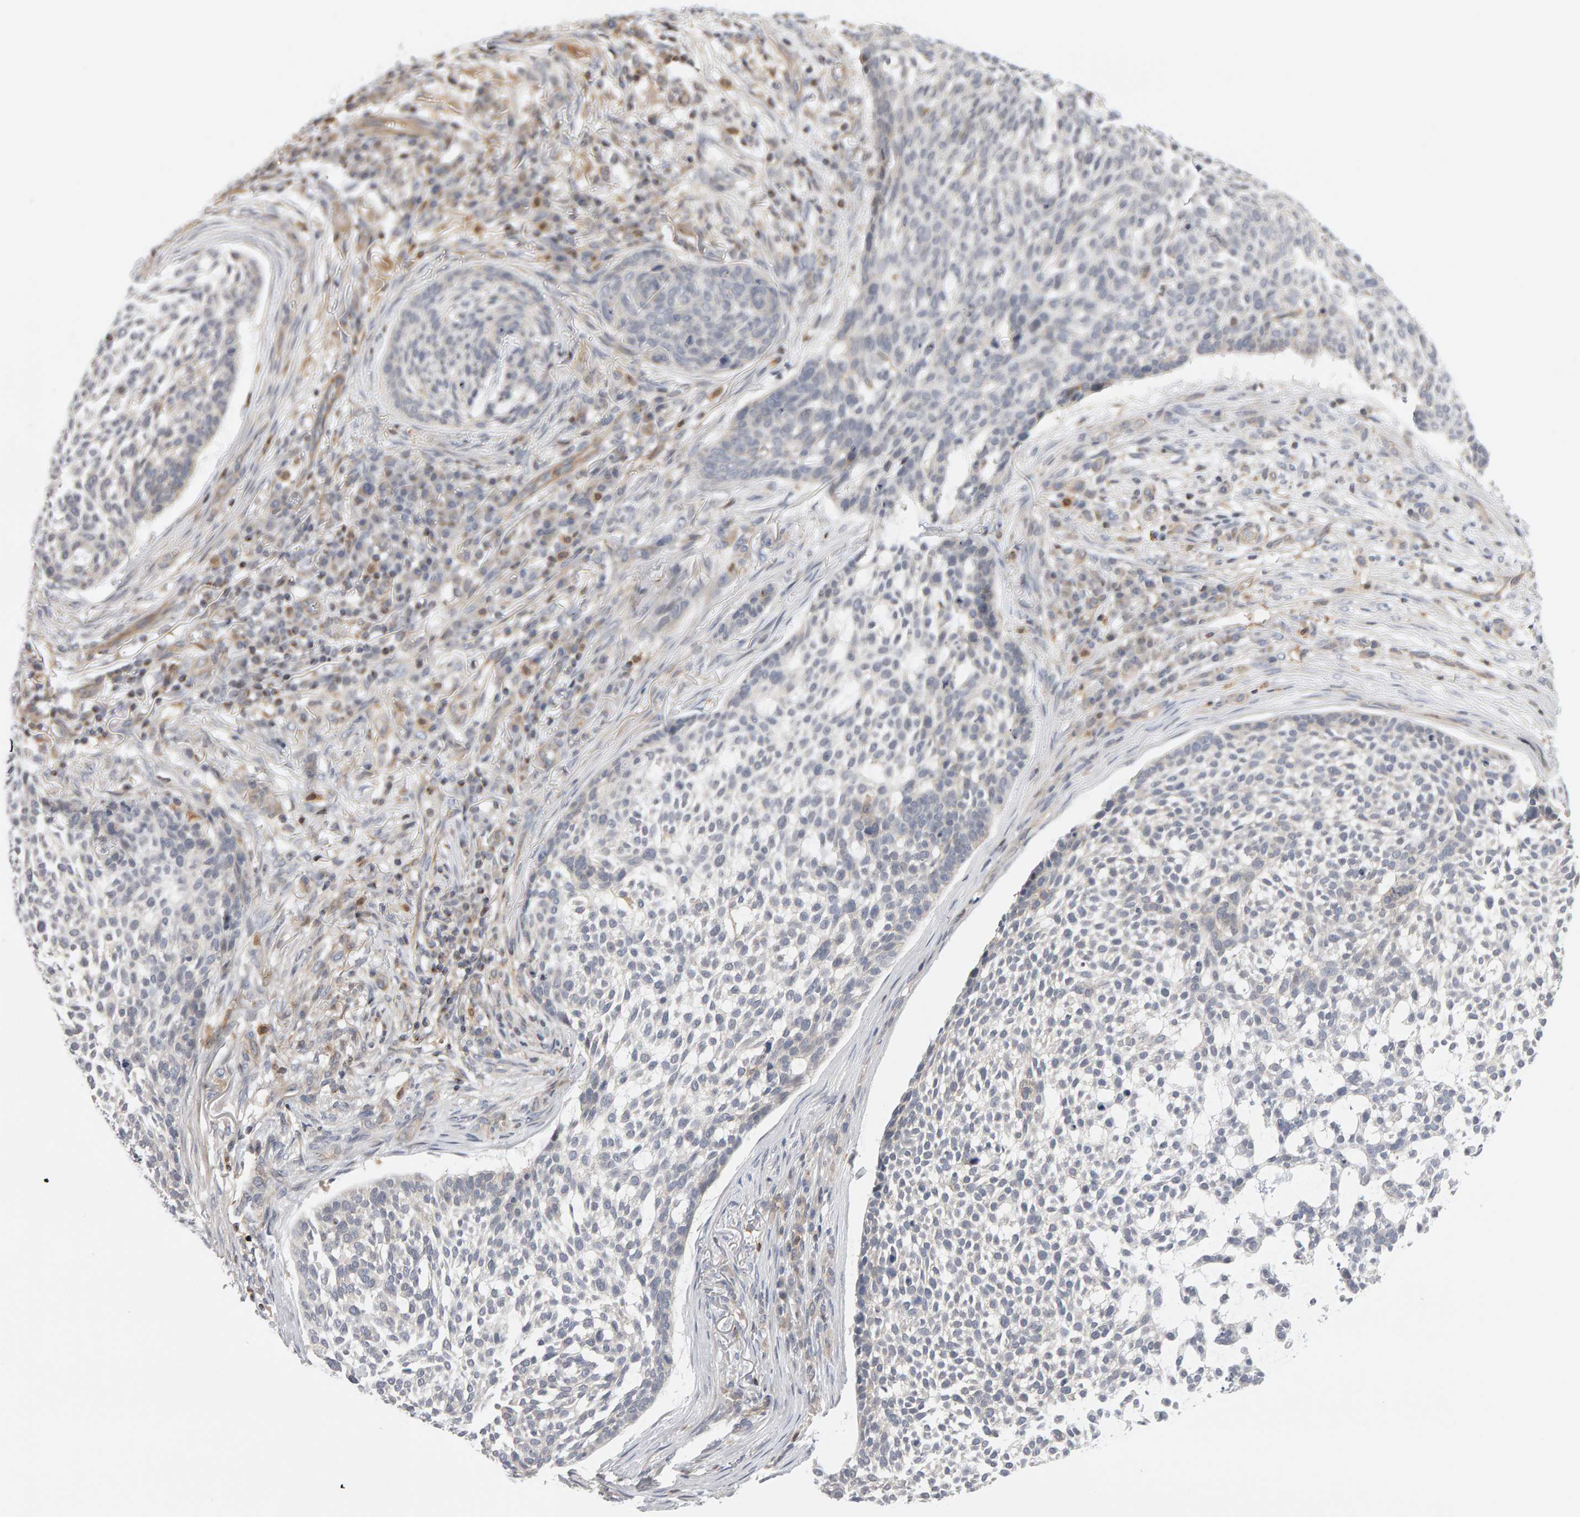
{"staining": {"intensity": "negative", "quantity": "none", "location": "none"}, "tissue": "skin cancer", "cell_type": "Tumor cells", "image_type": "cancer", "snomed": [{"axis": "morphology", "description": "Basal cell carcinoma"}, {"axis": "topography", "description": "Skin"}], "caption": "Tumor cells show no significant expression in skin cancer.", "gene": "MSRA", "patient": {"sex": "female", "age": 64}}